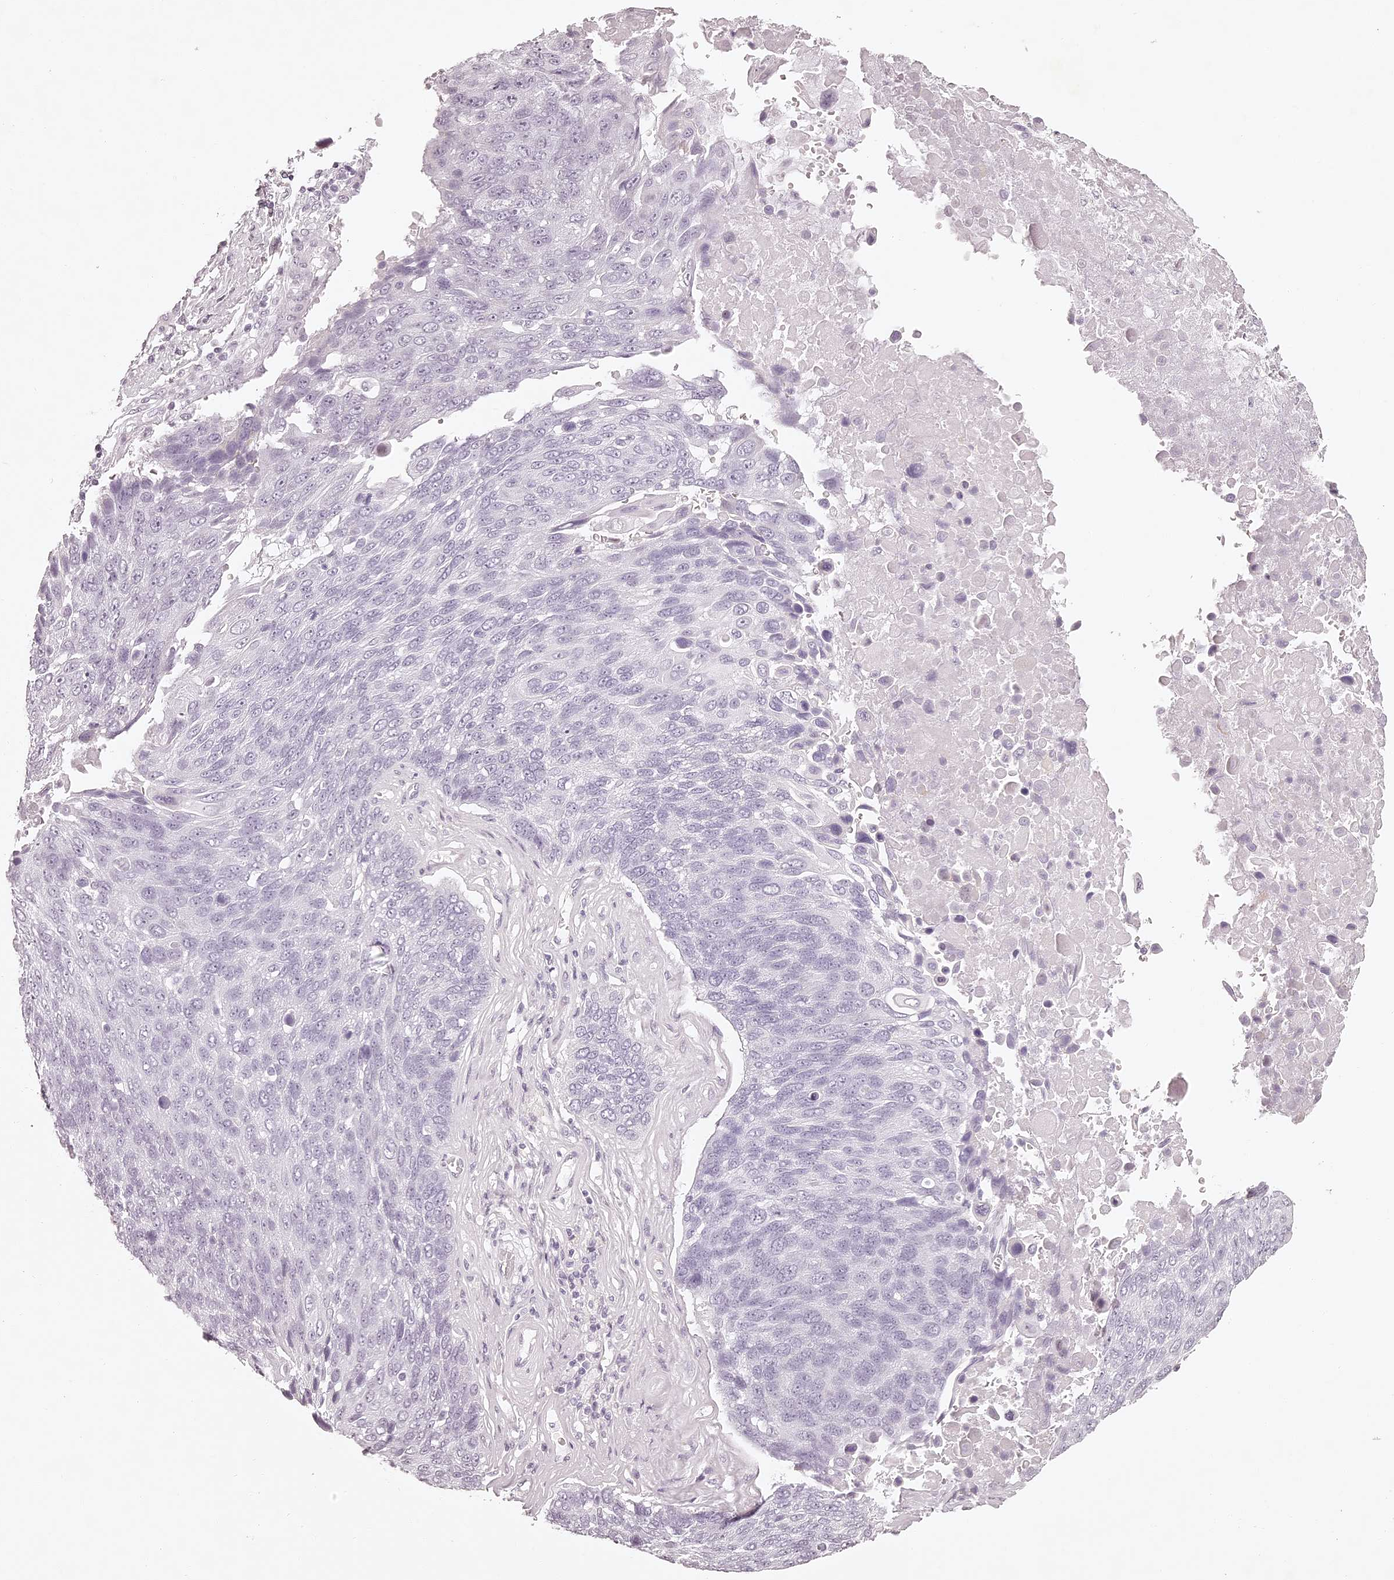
{"staining": {"intensity": "negative", "quantity": "none", "location": "none"}, "tissue": "lung cancer", "cell_type": "Tumor cells", "image_type": "cancer", "snomed": [{"axis": "morphology", "description": "Squamous cell carcinoma, NOS"}, {"axis": "topography", "description": "Lung"}], "caption": "Immunohistochemistry (IHC) micrograph of neoplastic tissue: lung cancer (squamous cell carcinoma) stained with DAB (3,3'-diaminobenzidine) shows no significant protein staining in tumor cells.", "gene": "ELAPOR1", "patient": {"sex": "male", "age": 66}}